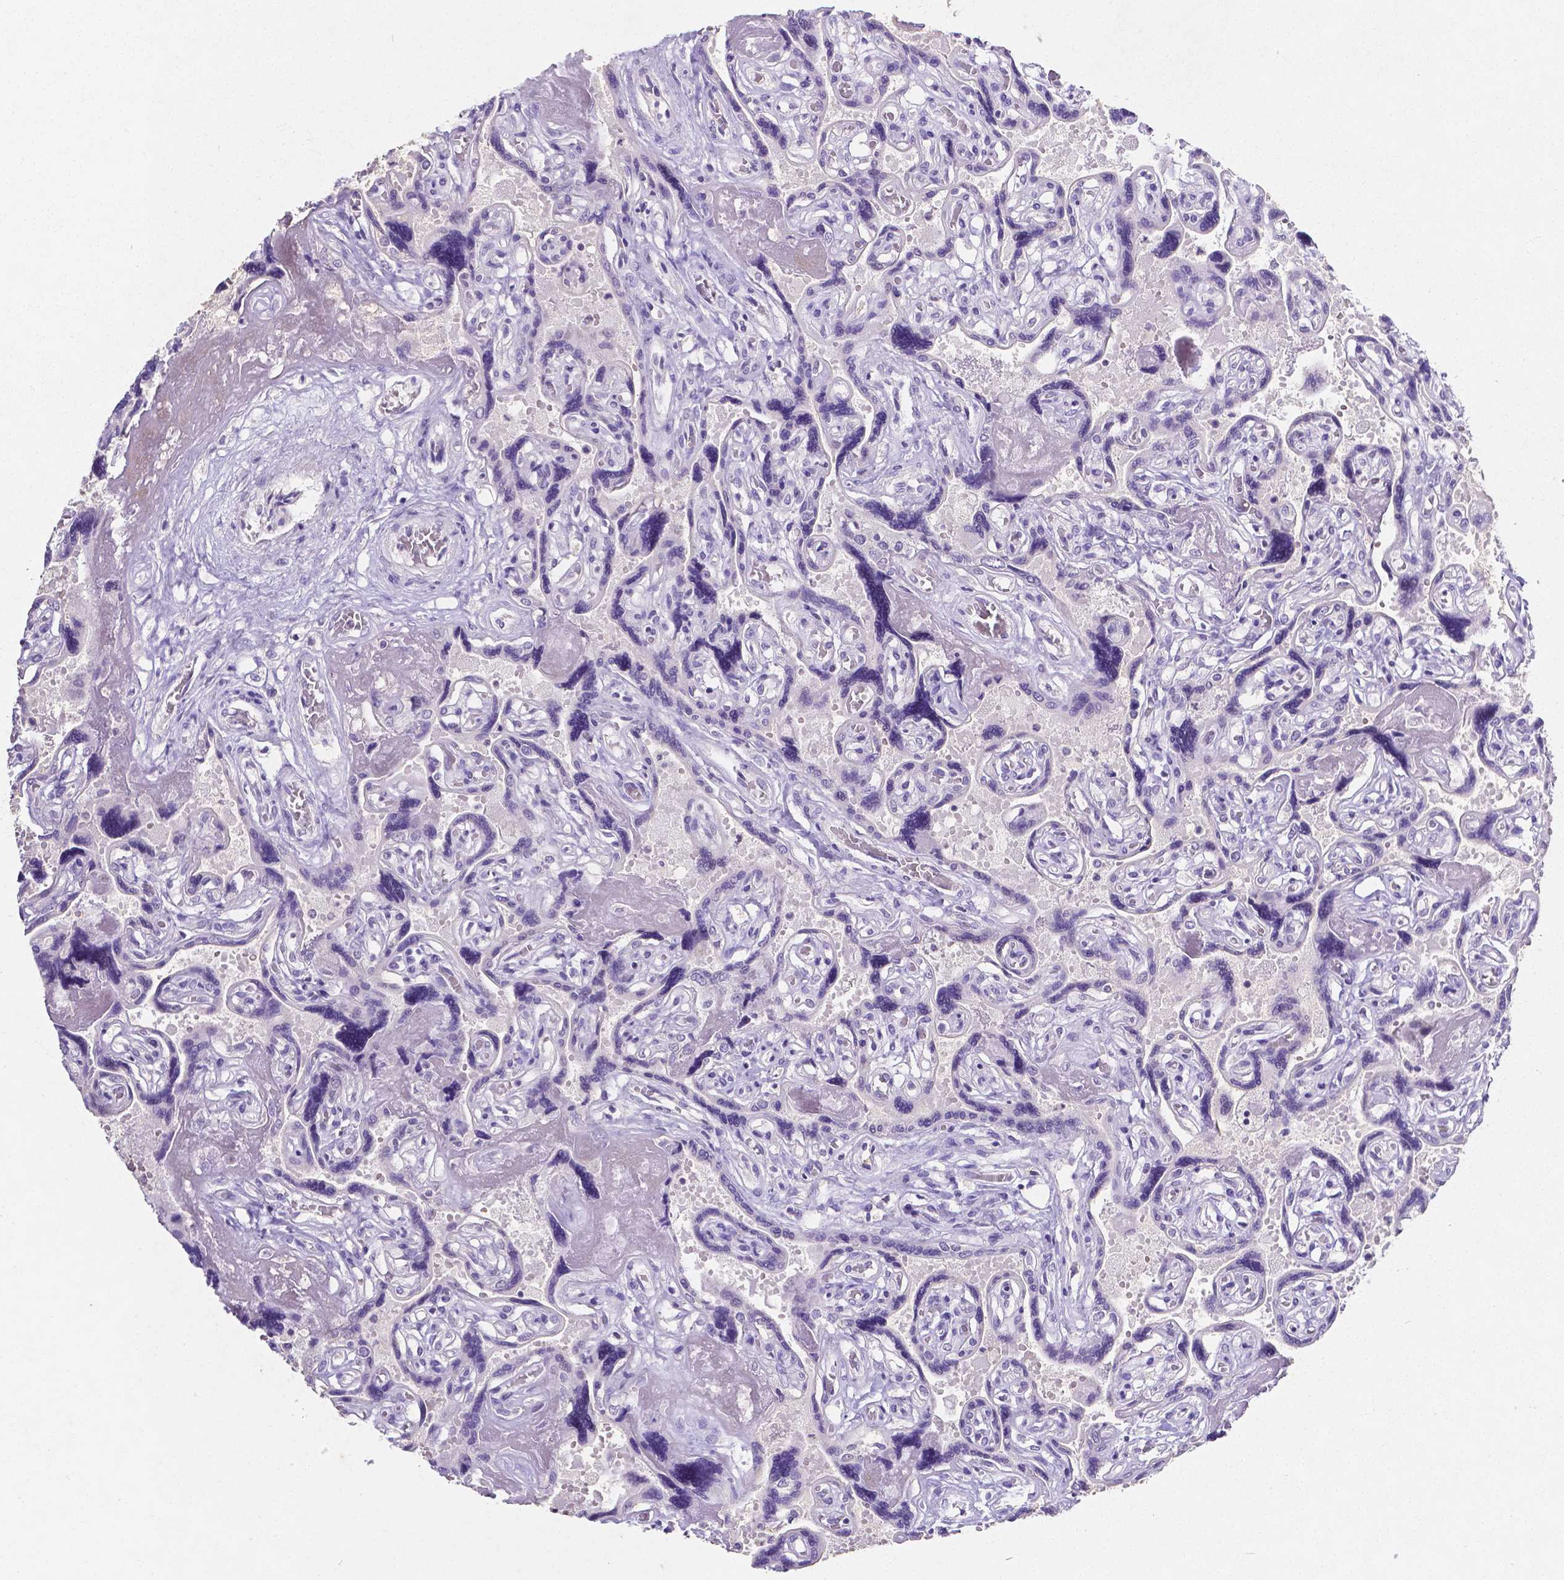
{"staining": {"intensity": "negative", "quantity": "none", "location": "none"}, "tissue": "placenta", "cell_type": "Decidual cells", "image_type": "normal", "snomed": [{"axis": "morphology", "description": "Normal tissue, NOS"}, {"axis": "topography", "description": "Placenta"}], "caption": "Immunohistochemical staining of normal placenta displays no significant expression in decidual cells.", "gene": "SATB2", "patient": {"sex": "female", "age": 32}}